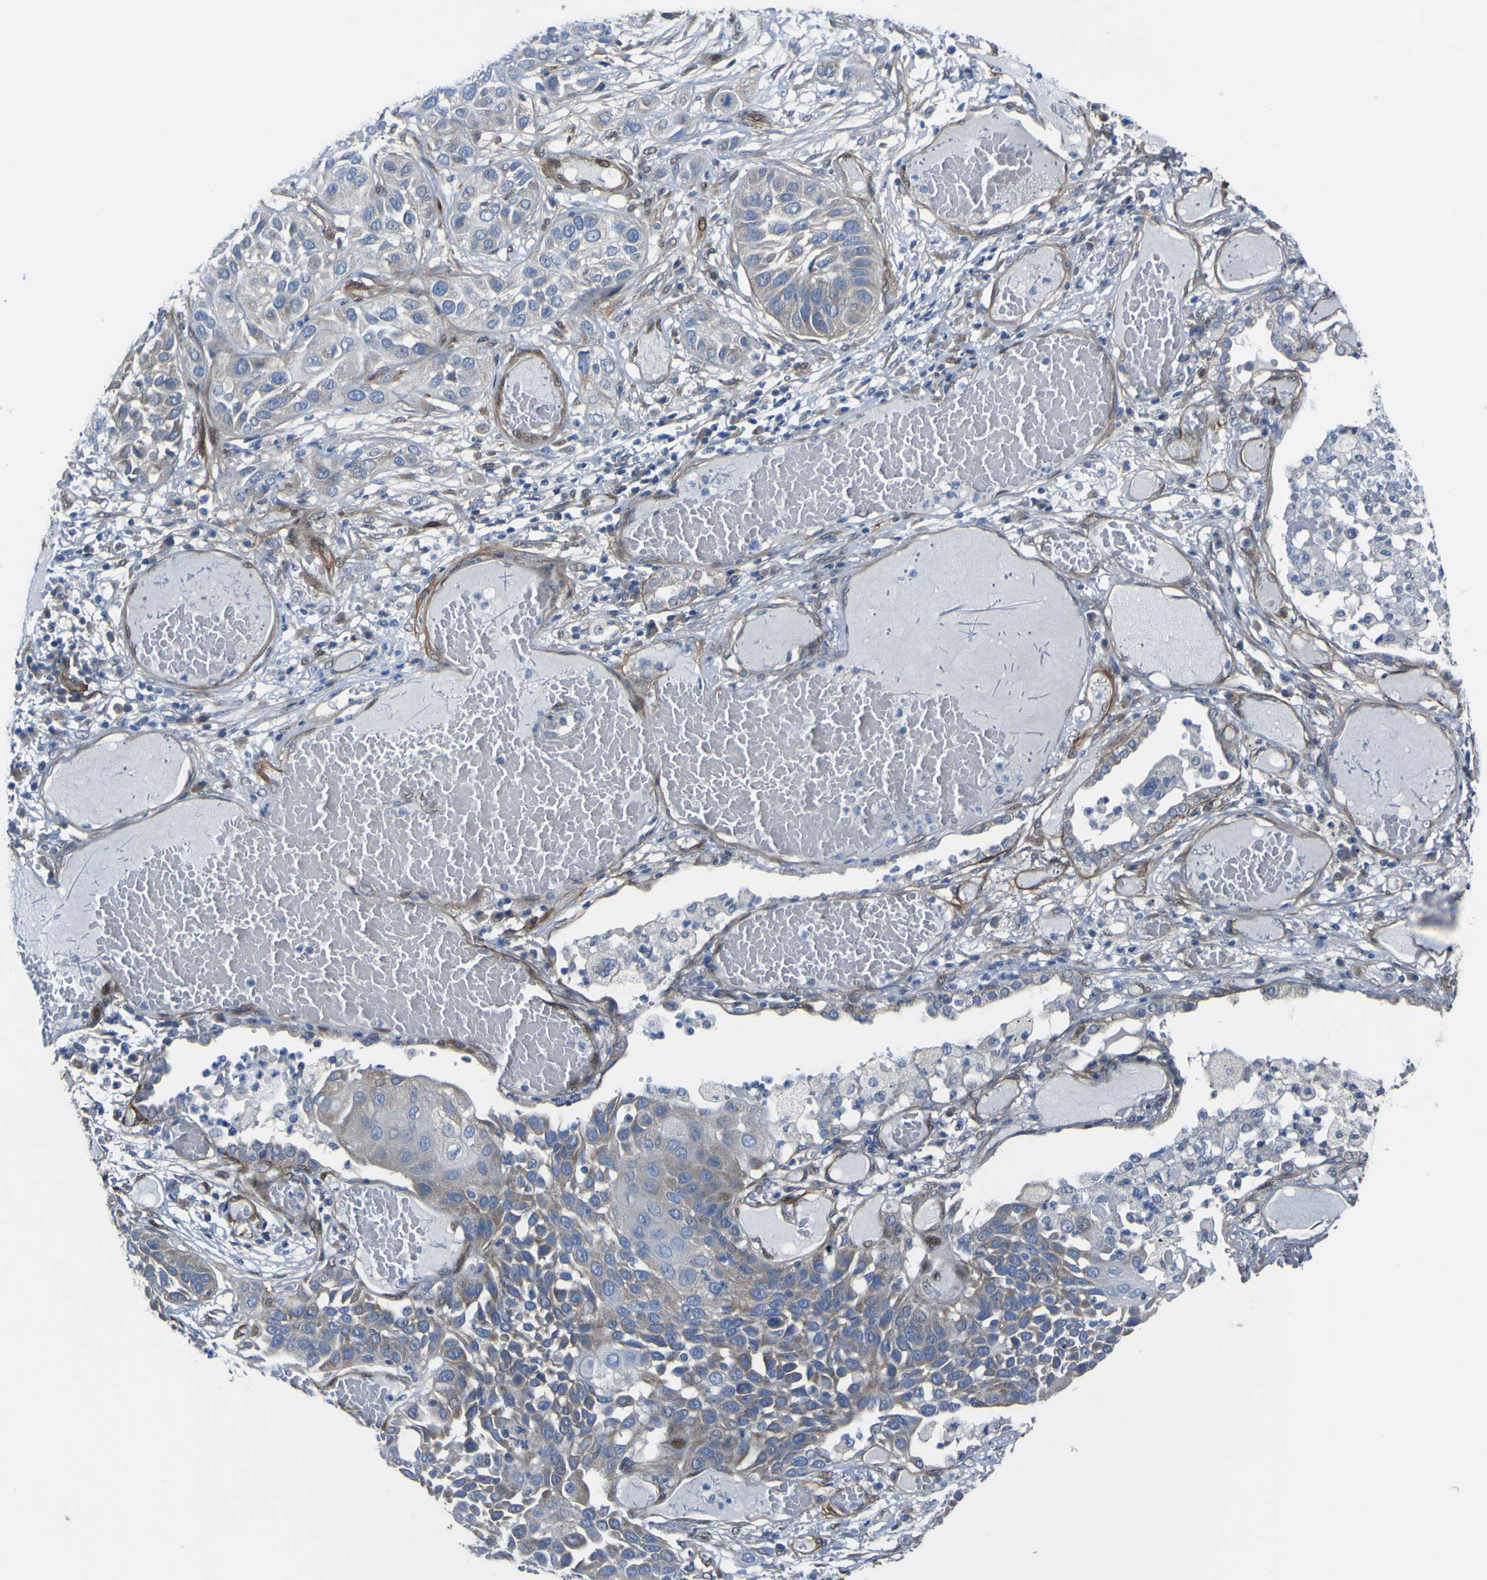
{"staining": {"intensity": "moderate", "quantity": "25%-75%", "location": "cytoplasmic/membranous"}, "tissue": "lung cancer", "cell_type": "Tumor cells", "image_type": "cancer", "snomed": [{"axis": "morphology", "description": "Squamous cell carcinoma, NOS"}, {"axis": "topography", "description": "Lung"}], "caption": "Immunohistochemical staining of lung cancer displays moderate cytoplasmic/membranous protein expression in about 25%-75% of tumor cells.", "gene": "LRRN1", "patient": {"sex": "male", "age": 71}}